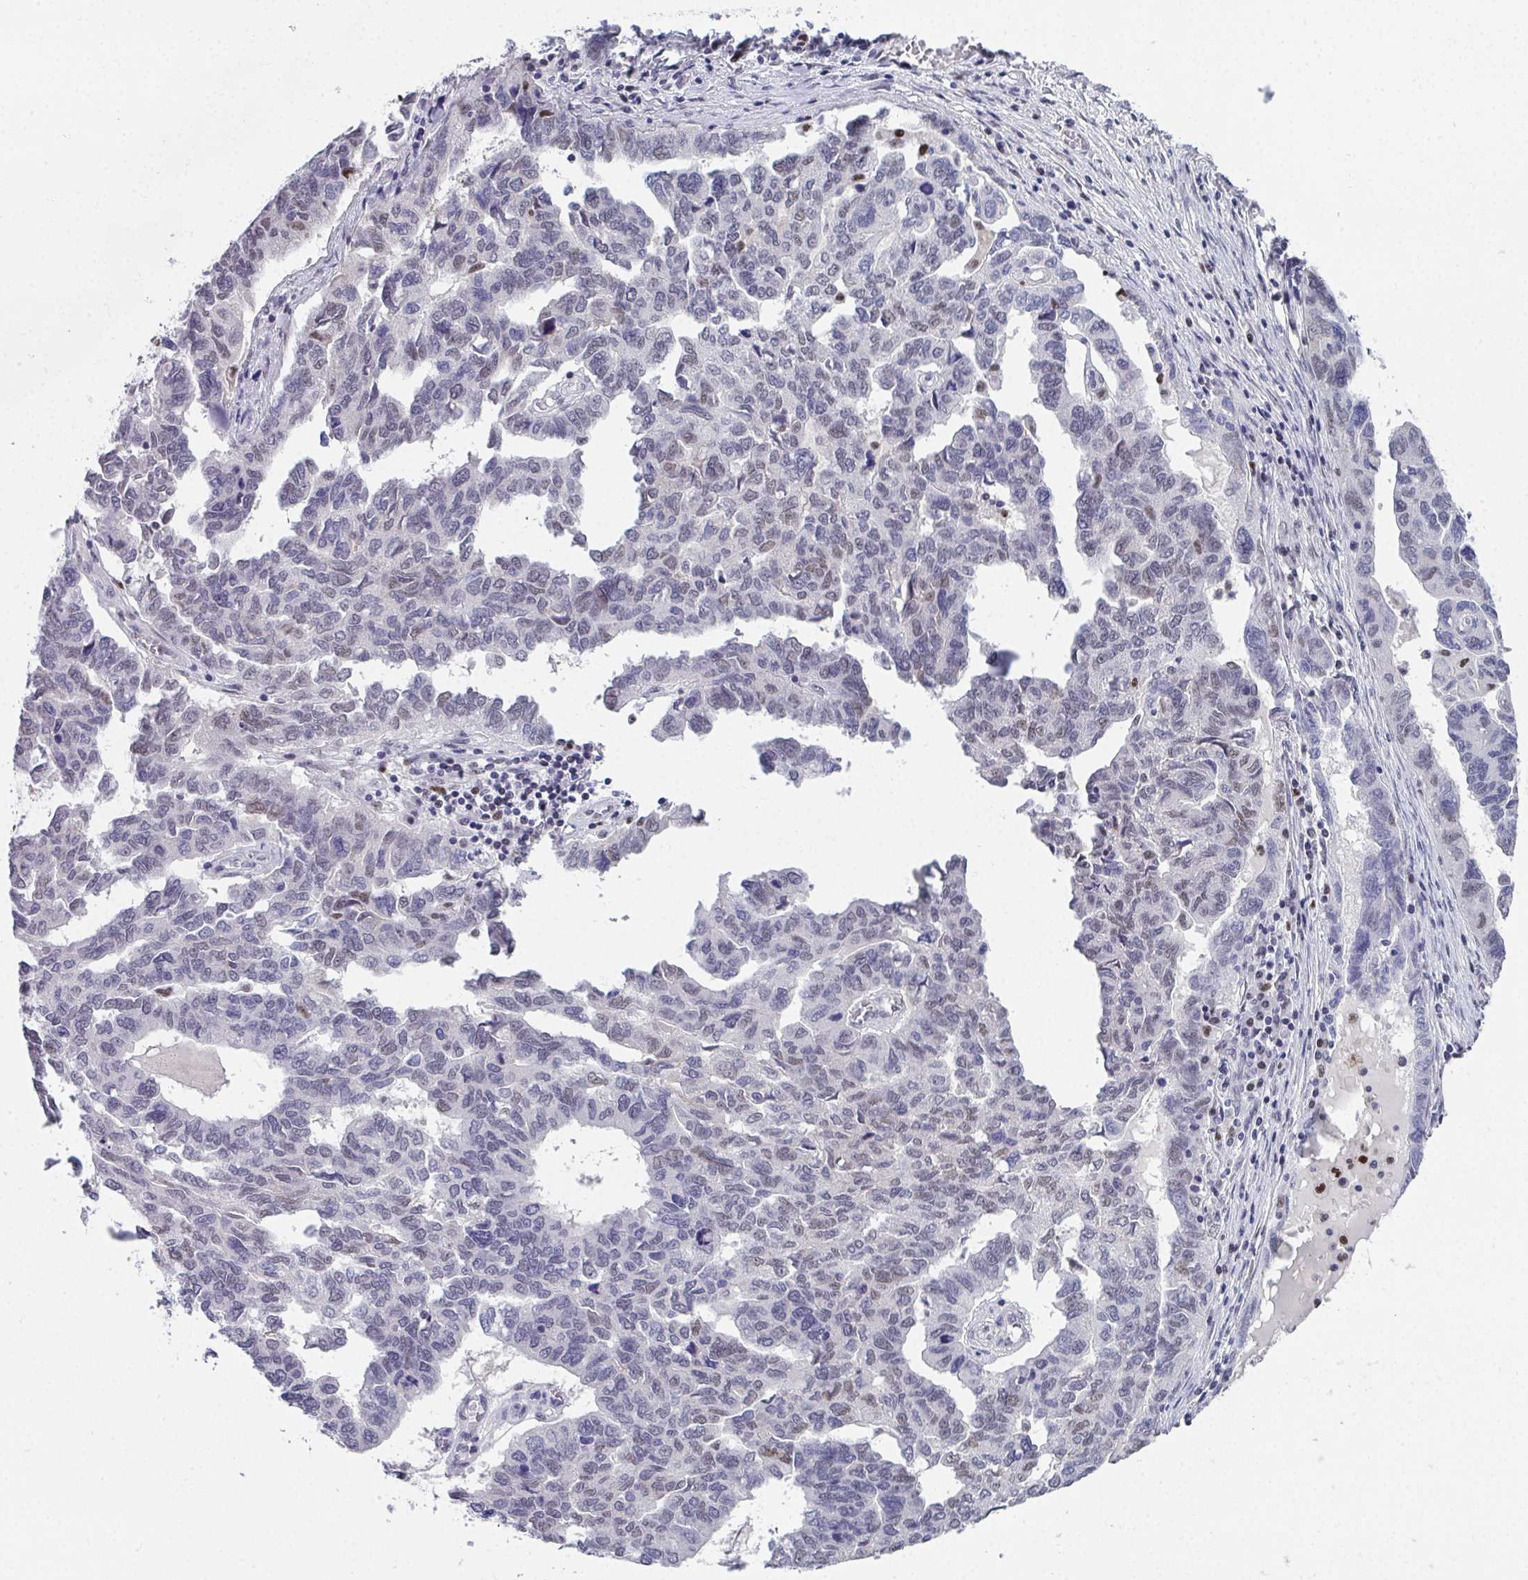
{"staining": {"intensity": "negative", "quantity": "none", "location": "none"}, "tissue": "ovarian cancer", "cell_type": "Tumor cells", "image_type": "cancer", "snomed": [{"axis": "morphology", "description": "Cystadenocarcinoma, serous, NOS"}, {"axis": "topography", "description": "Ovary"}], "caption": "A photomicrograph of human serous cystadenocarcinoma (ovarian) is negative for staining in tumor cells. The staining is performed using DAB (3,3'-diaminobenzidine) brown chromogen with nuclei counter-stained in using hematoxylin.", "gene": "JDP2", "patient": {"sex": "female", "age": 64}}